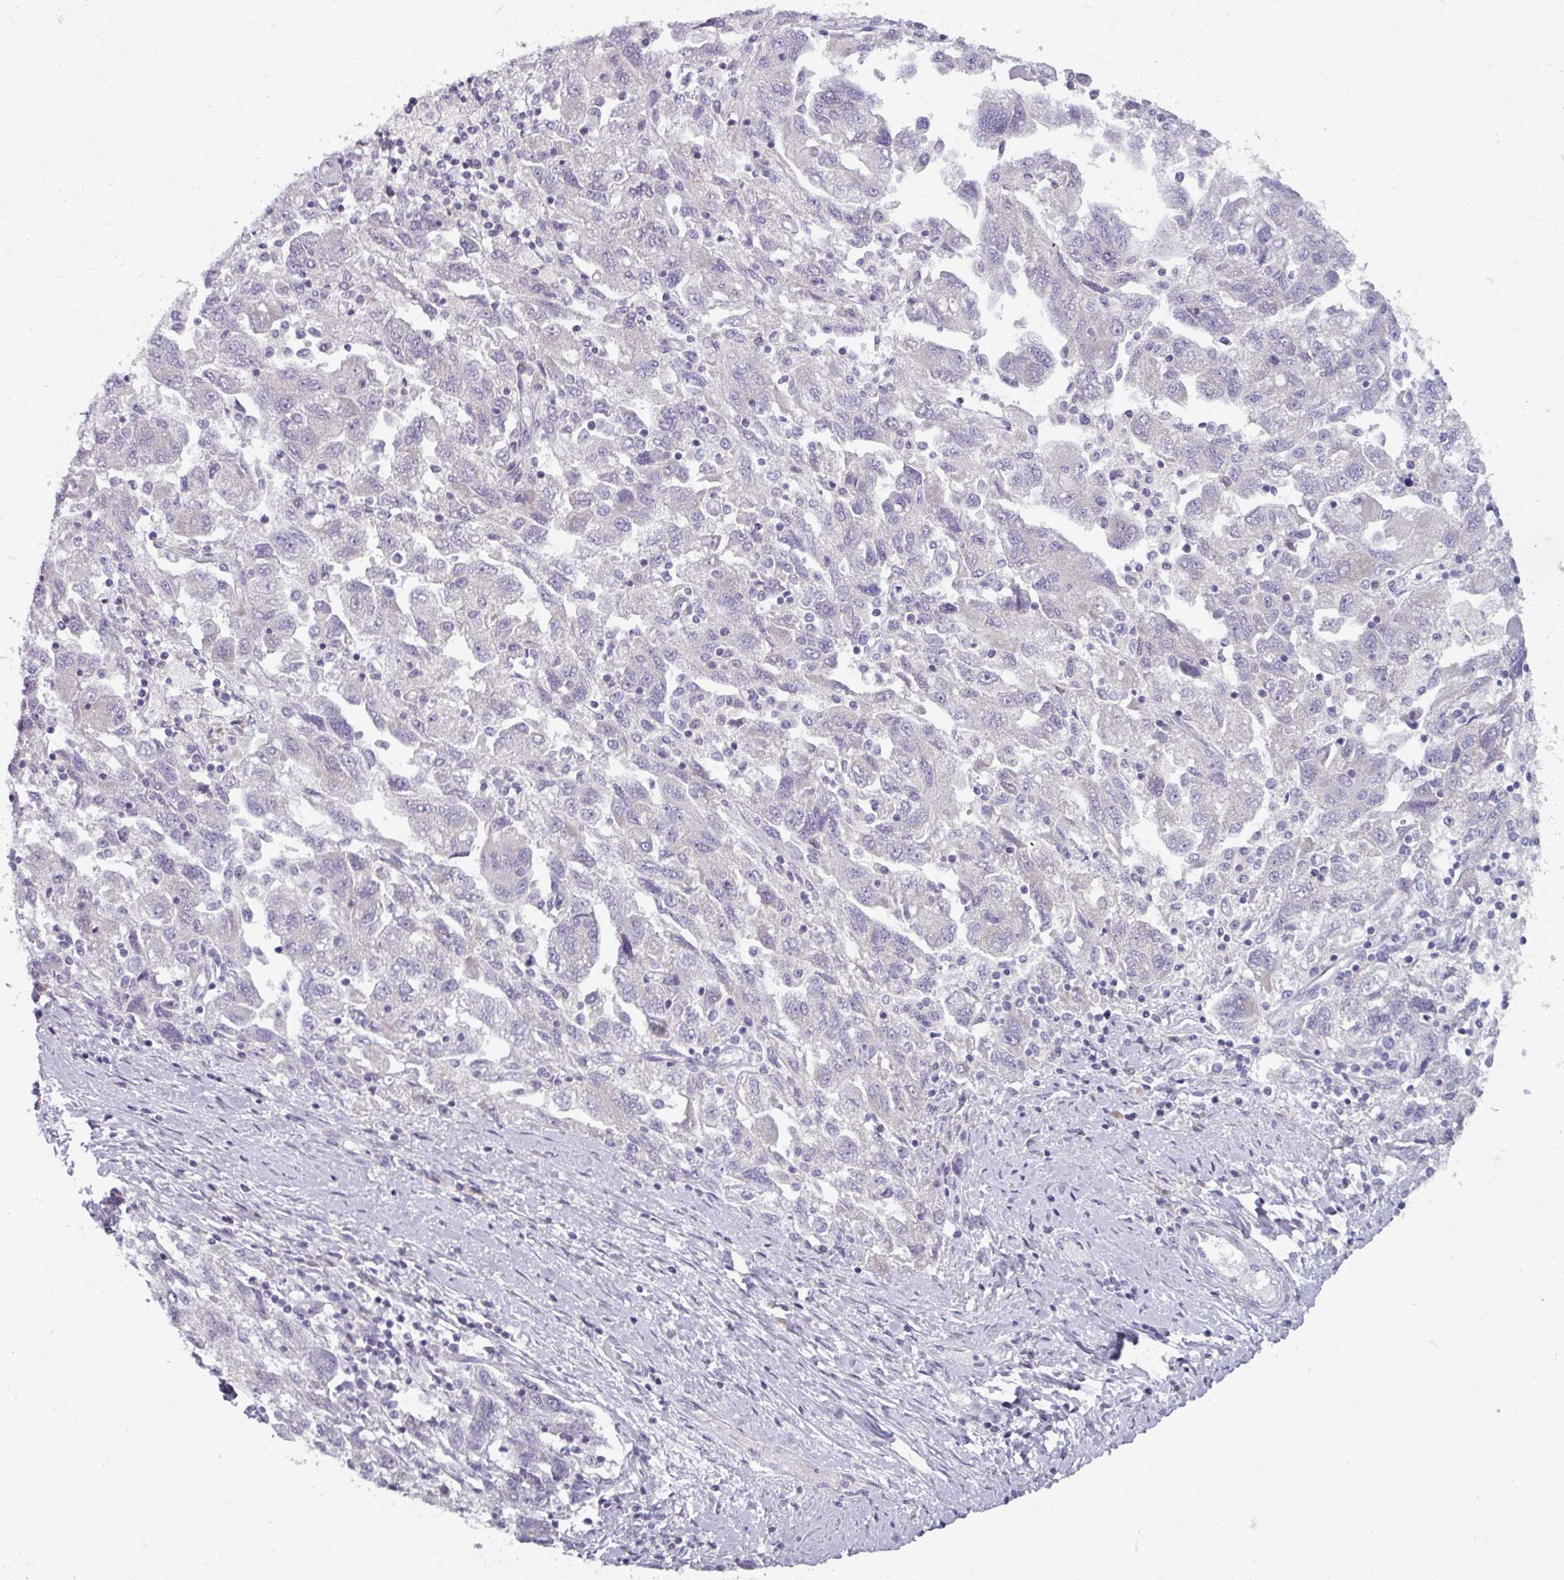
{"staining": {"intensity": "negative", "quantity": "none", "location": "none"}, "tissue": "ovarian cancer", "cell_type": "Tumor cells", "image_type": "cancer", "snomed": [{"axis": "morphology", "description": "Carcinoma, NOS"}, {"axis": "morphology", "description": "Cystadenocarcinoma, serous, NOS"}, {"axis": "topography", "description": "Ovary"}], "caption": "IHC of human carcinoma (ovarian) exhibits no expression in tumor cells.", "gene": "SMIM11", "patient": {"sex": "female", "age": 69}}